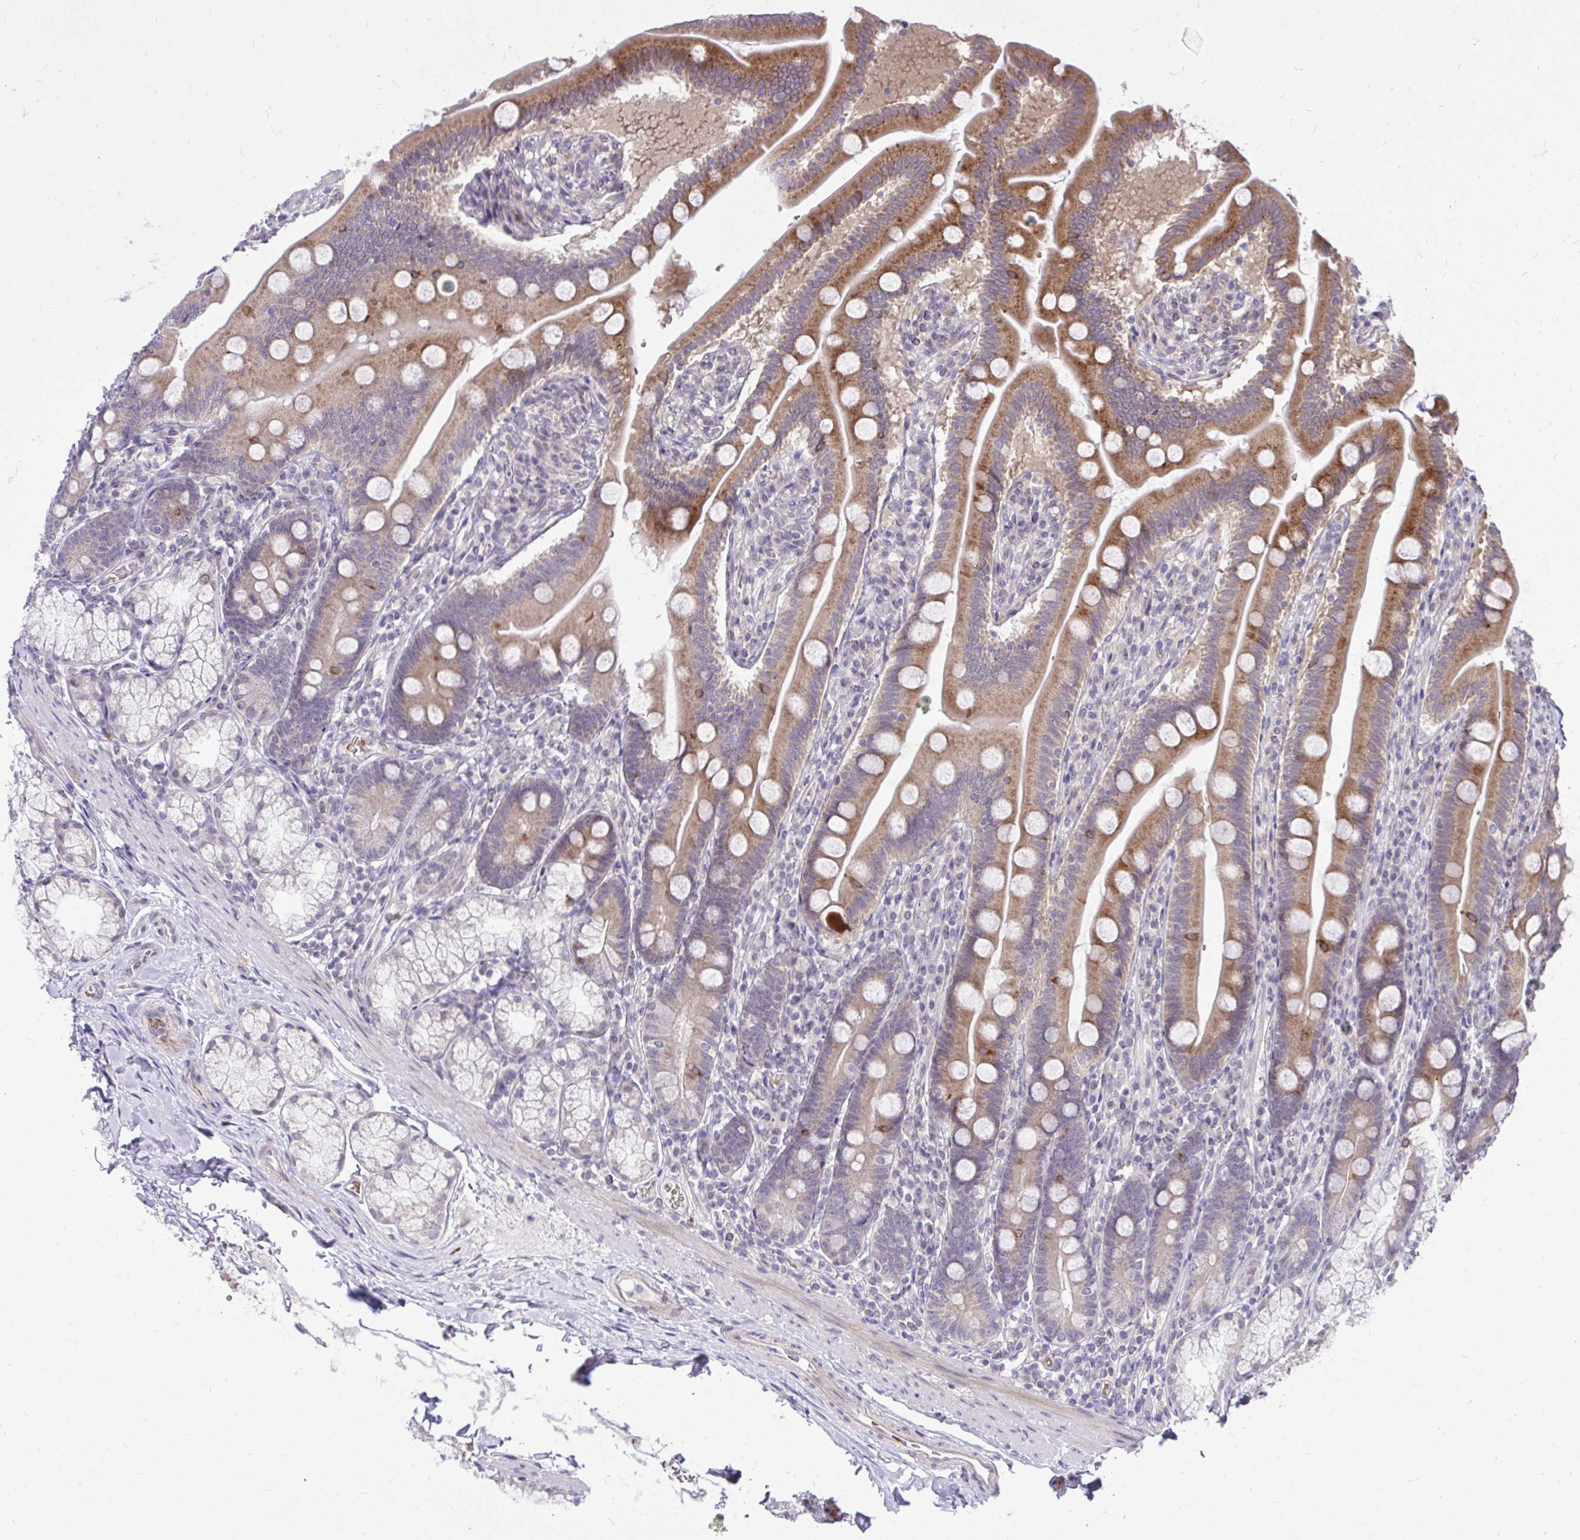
{"staining": {"intensity": "moderate", "quantity": ">75%", "location": "cytoplasmic/membranous"}, "tissue": "duodenum", "cell_type": "Glandular cells", "image_type": "normal", "snomed": [{"axis": "morphology", "description": "Normal tissue, NOS"}, {"axis": "topography", "description": "Duodenum"}], "caption": "High-magnification brightfield microscopy of unremarkable duodenum stained with DAB (3,3'-diaminobenzidine) (brown) and counterstained with hematoxylin (blue). glandular cells exhibit moderate cytoplasmic/membranous staining is identified in approximately>75% of cells. Immunohistochemistry stains the protein in brown and the nuclei are stained blue.", "gene": "DPY19L1", "patient": {"sex": "female", "age": 67}}